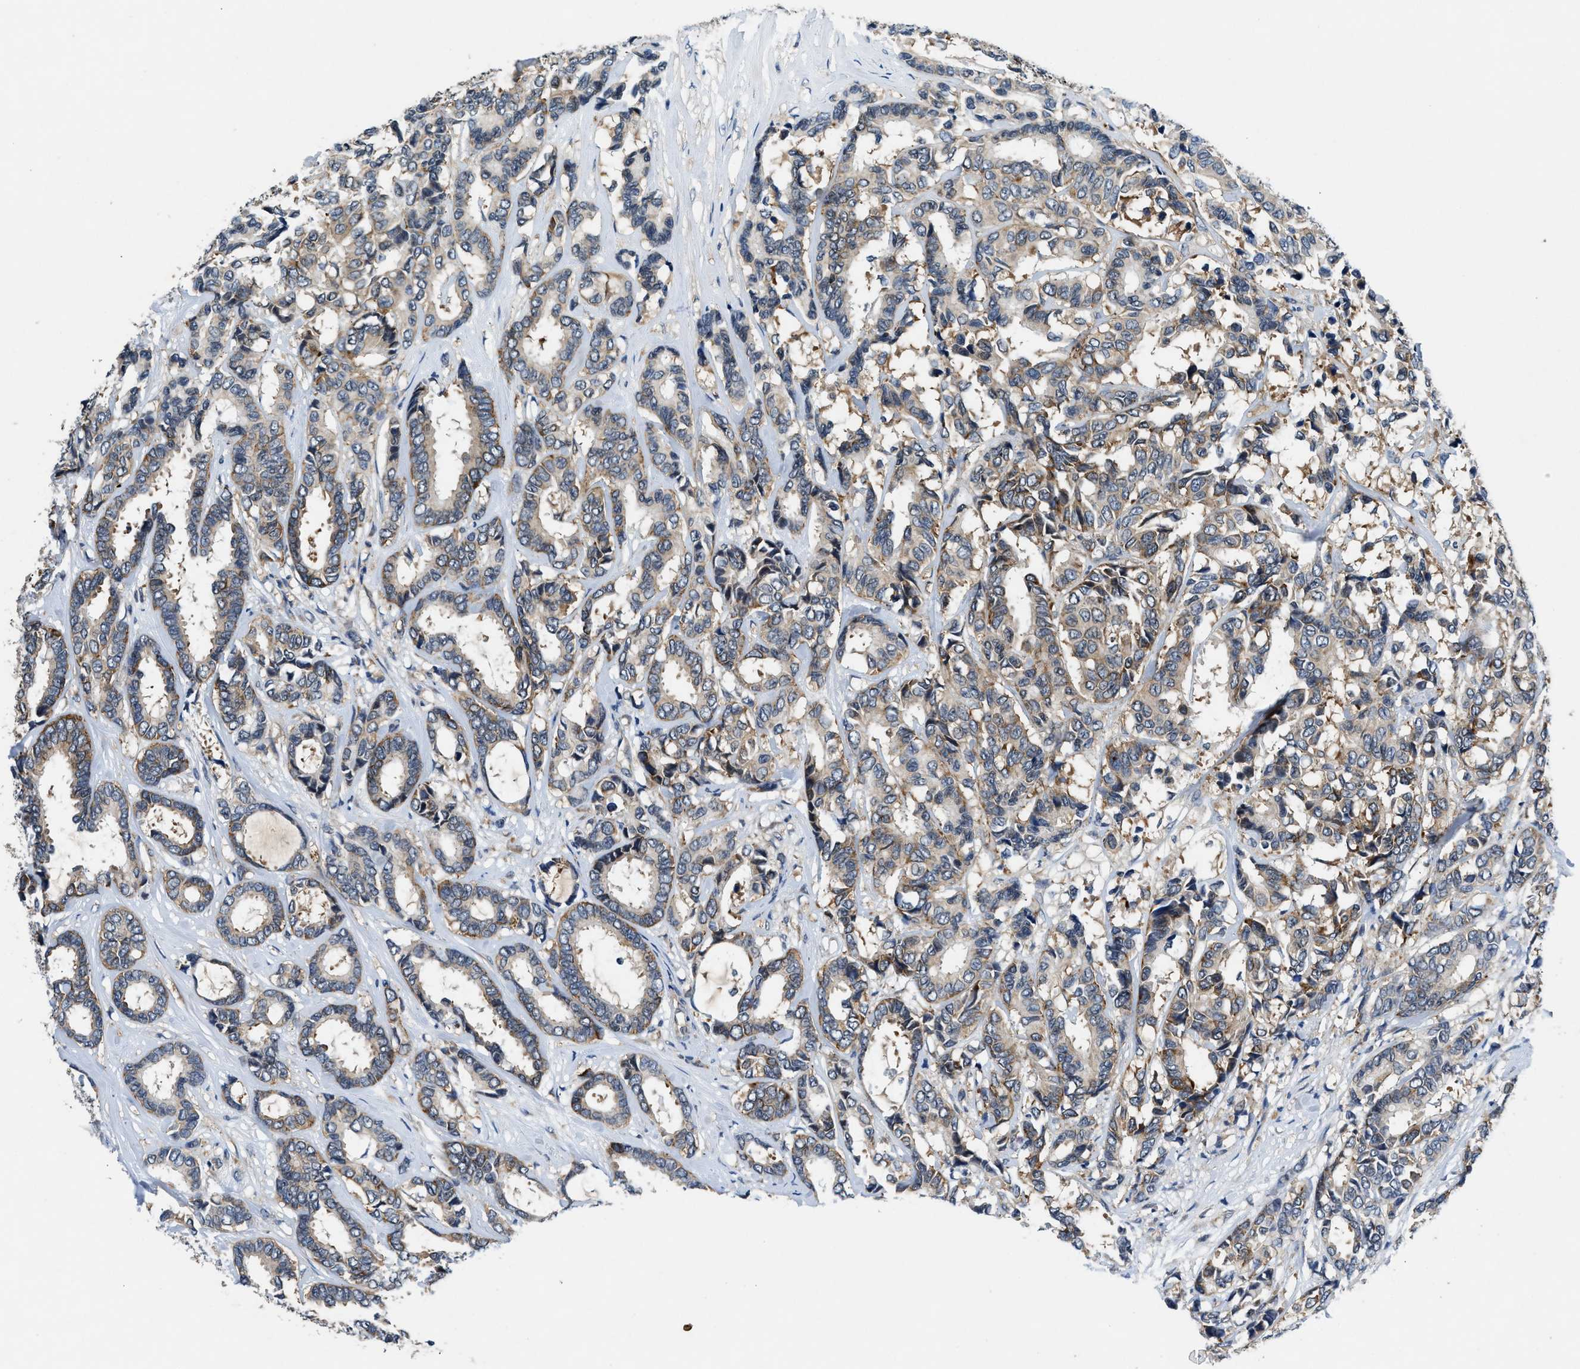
{"staining": {"intensity": "weak", "quantity": ">75%", "location": "cytoplasmic/membranous"}, "tissue": "breast cancer", "cell_type": "Tumor cells", "image_type": "cancer", "snomed": [{"axis": "morphology", "description": "Duct carcinoma"}, {"axis": "topography", "description": "Breast"}], "caption": "The photomicrograph displays staining of breast cancer, revealing weak cytoplasmic/membranous protein expression (brown color) within tumor cells.", "gene": "PA2G4", "patient": {"sex": "female", "age": 87}}